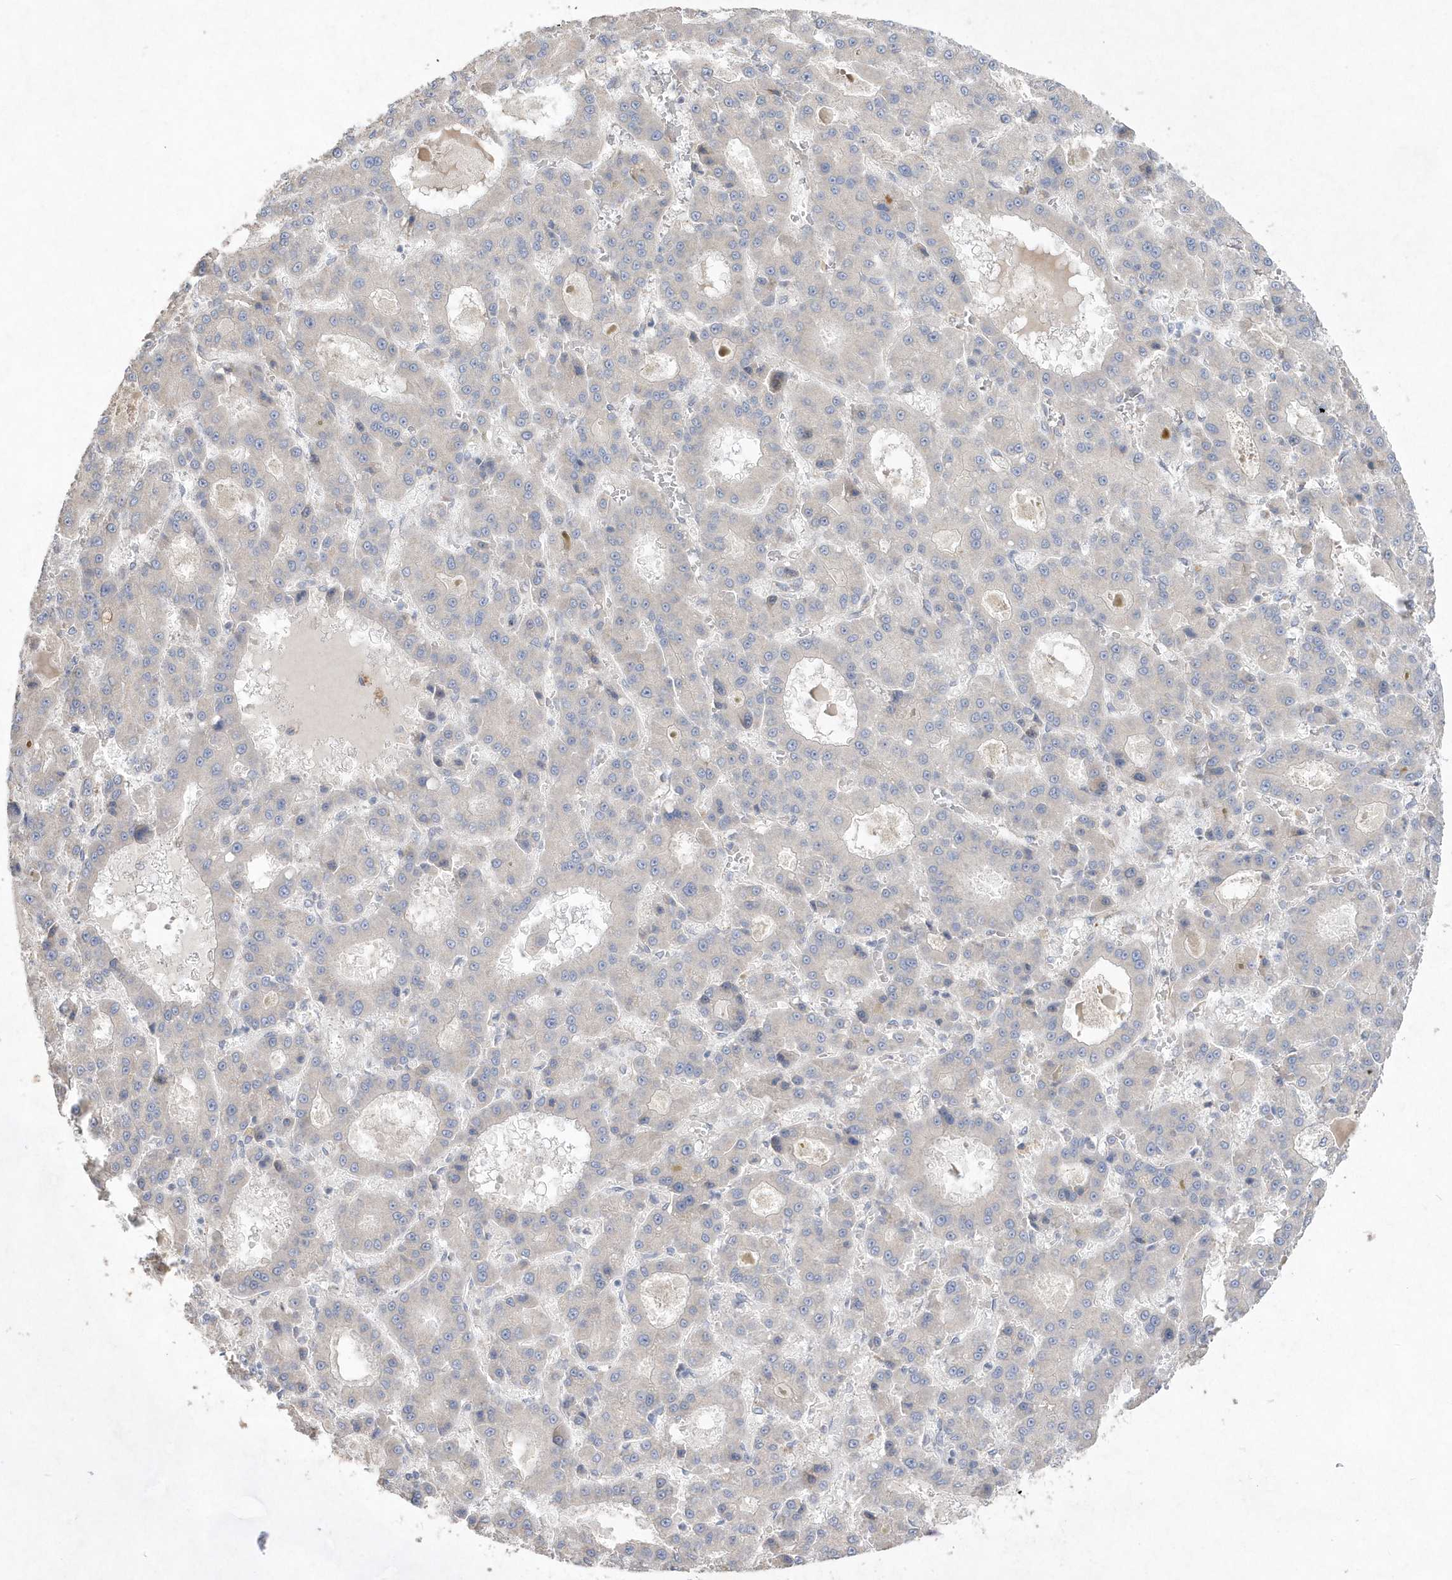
{"staining": {"intensity": "negative", "quantity": "none", "location": "none"}, "tissue": "liver cancer", "cell_type": "Tumor cells", "image_type": "cancer", "snomed": [{"axis": "morphology", "description": "Carcinoma, Hepatocellular, NOS"}, {"axis": "topography", "description": "Liver"}], "caption": "This is a image of immunohistochemistry (IHC) staining of liver cancer, which shows no expression in tumor cells. Brightfield microscopy of immunohistochemistry stained with DAB (3,3'-diaminobenzidine) (brown) and hematoxylin (blue), captured at high magnification.", "gene": "TMEM132B", "patient": {"sex": "male", "age": 70}}